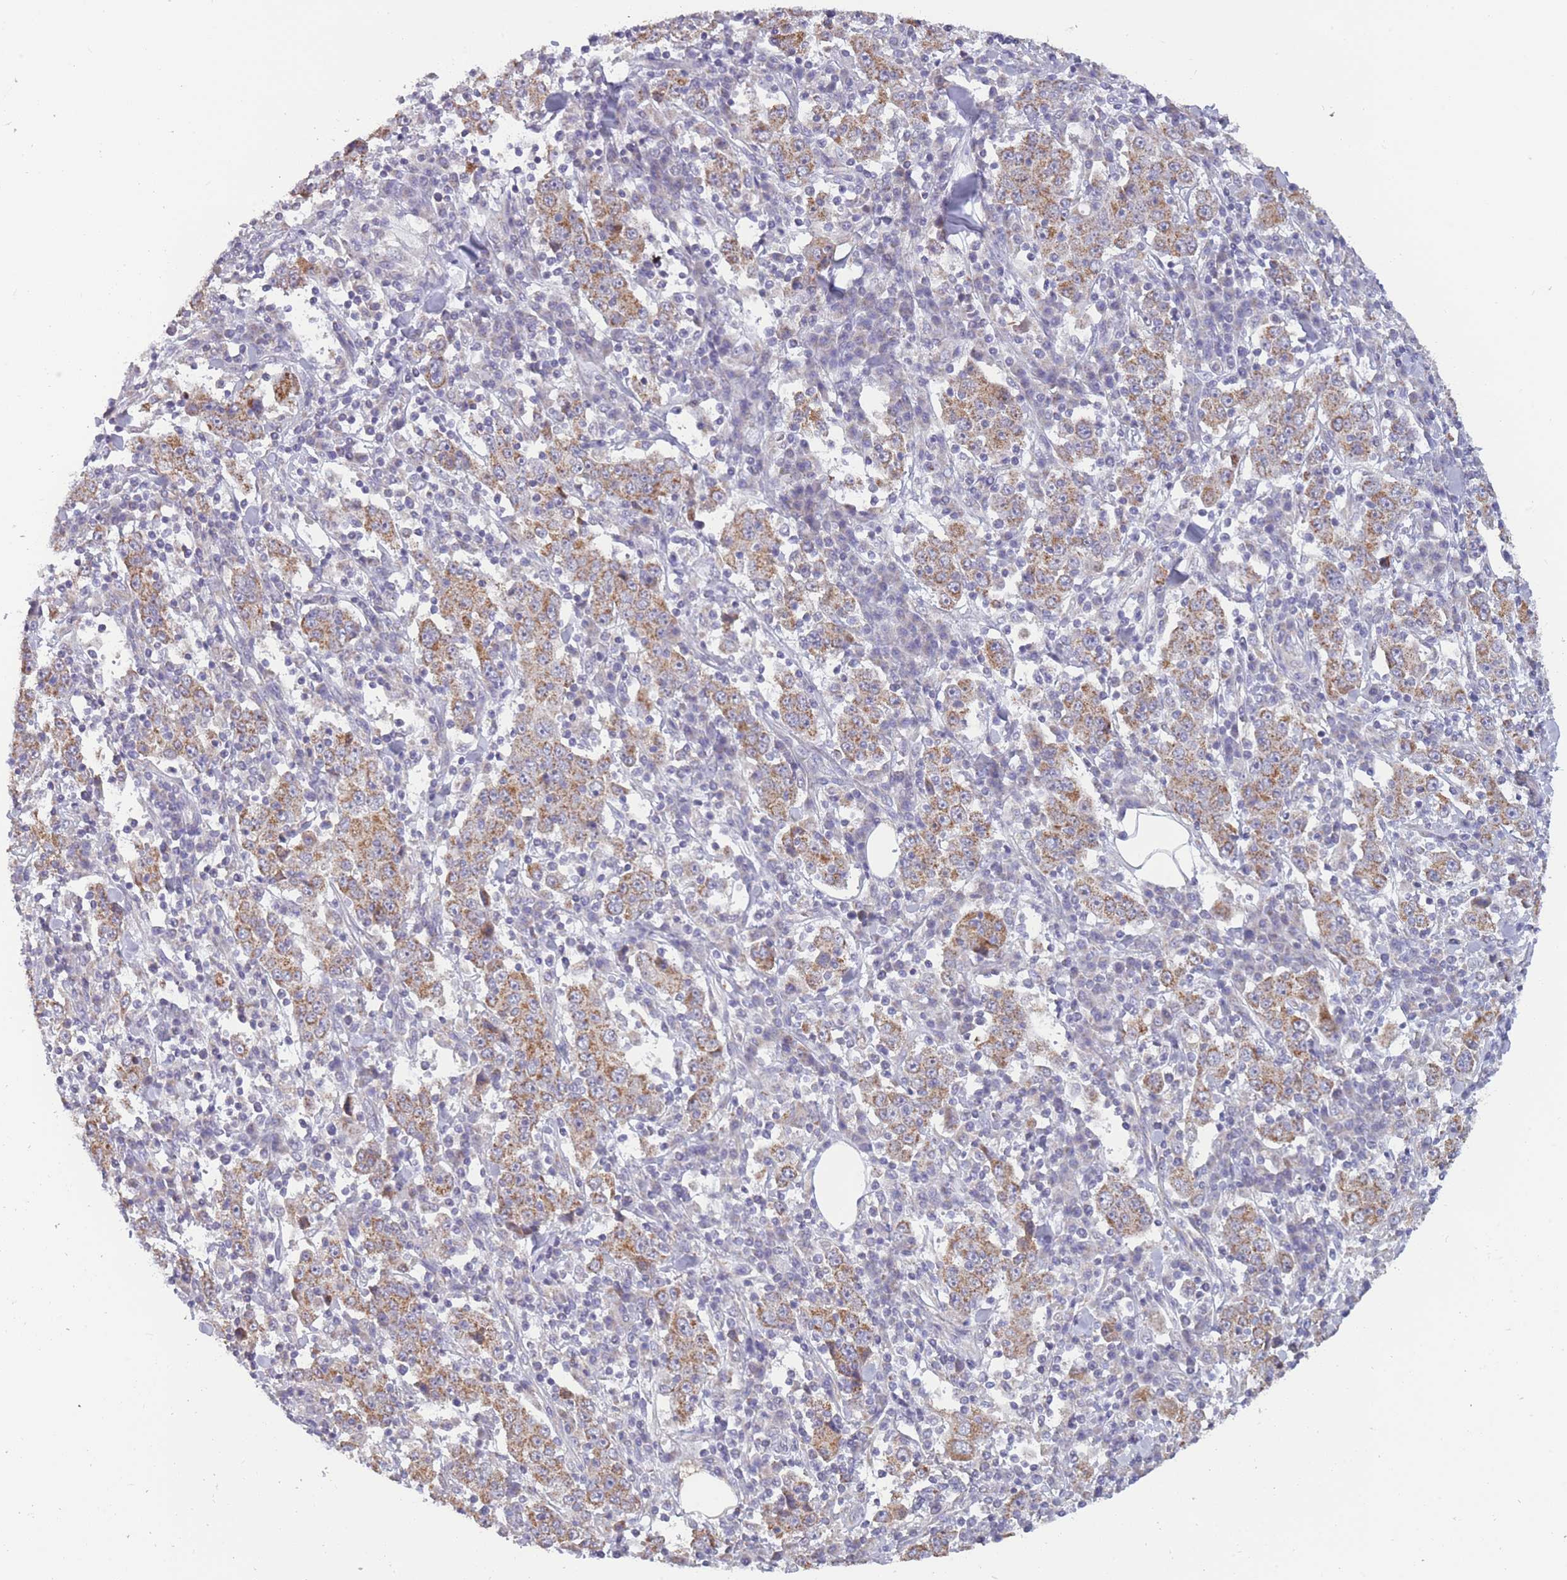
{"staining": {"intensity": "moderate", "quantity": ">75%", "location": "cytoplasmic/membranous"}, "tissue": "stomach cancer", "cell_type": "Tumor cells", "image_type": "cancer", "snomed": [{"axis": "morphology", "description": "Normal tissue, NOS"}, {"axis": "morphology", "description": "Adenocarcinoma, NOS"}, {"axis": "topography", "description": "Stomach, upper"}, {"axis": "topography", "description": "Stomach"}], "caption": "DAB (3,3'-diaminobenzidine) immunohistochemical staining of human stomach cancer reveals moderate cytoplasmic/membranous protein staining in about >75% of tumor cells.", "gene": "MRPS18C", "patient": {"sex": "male", "age": 59}}